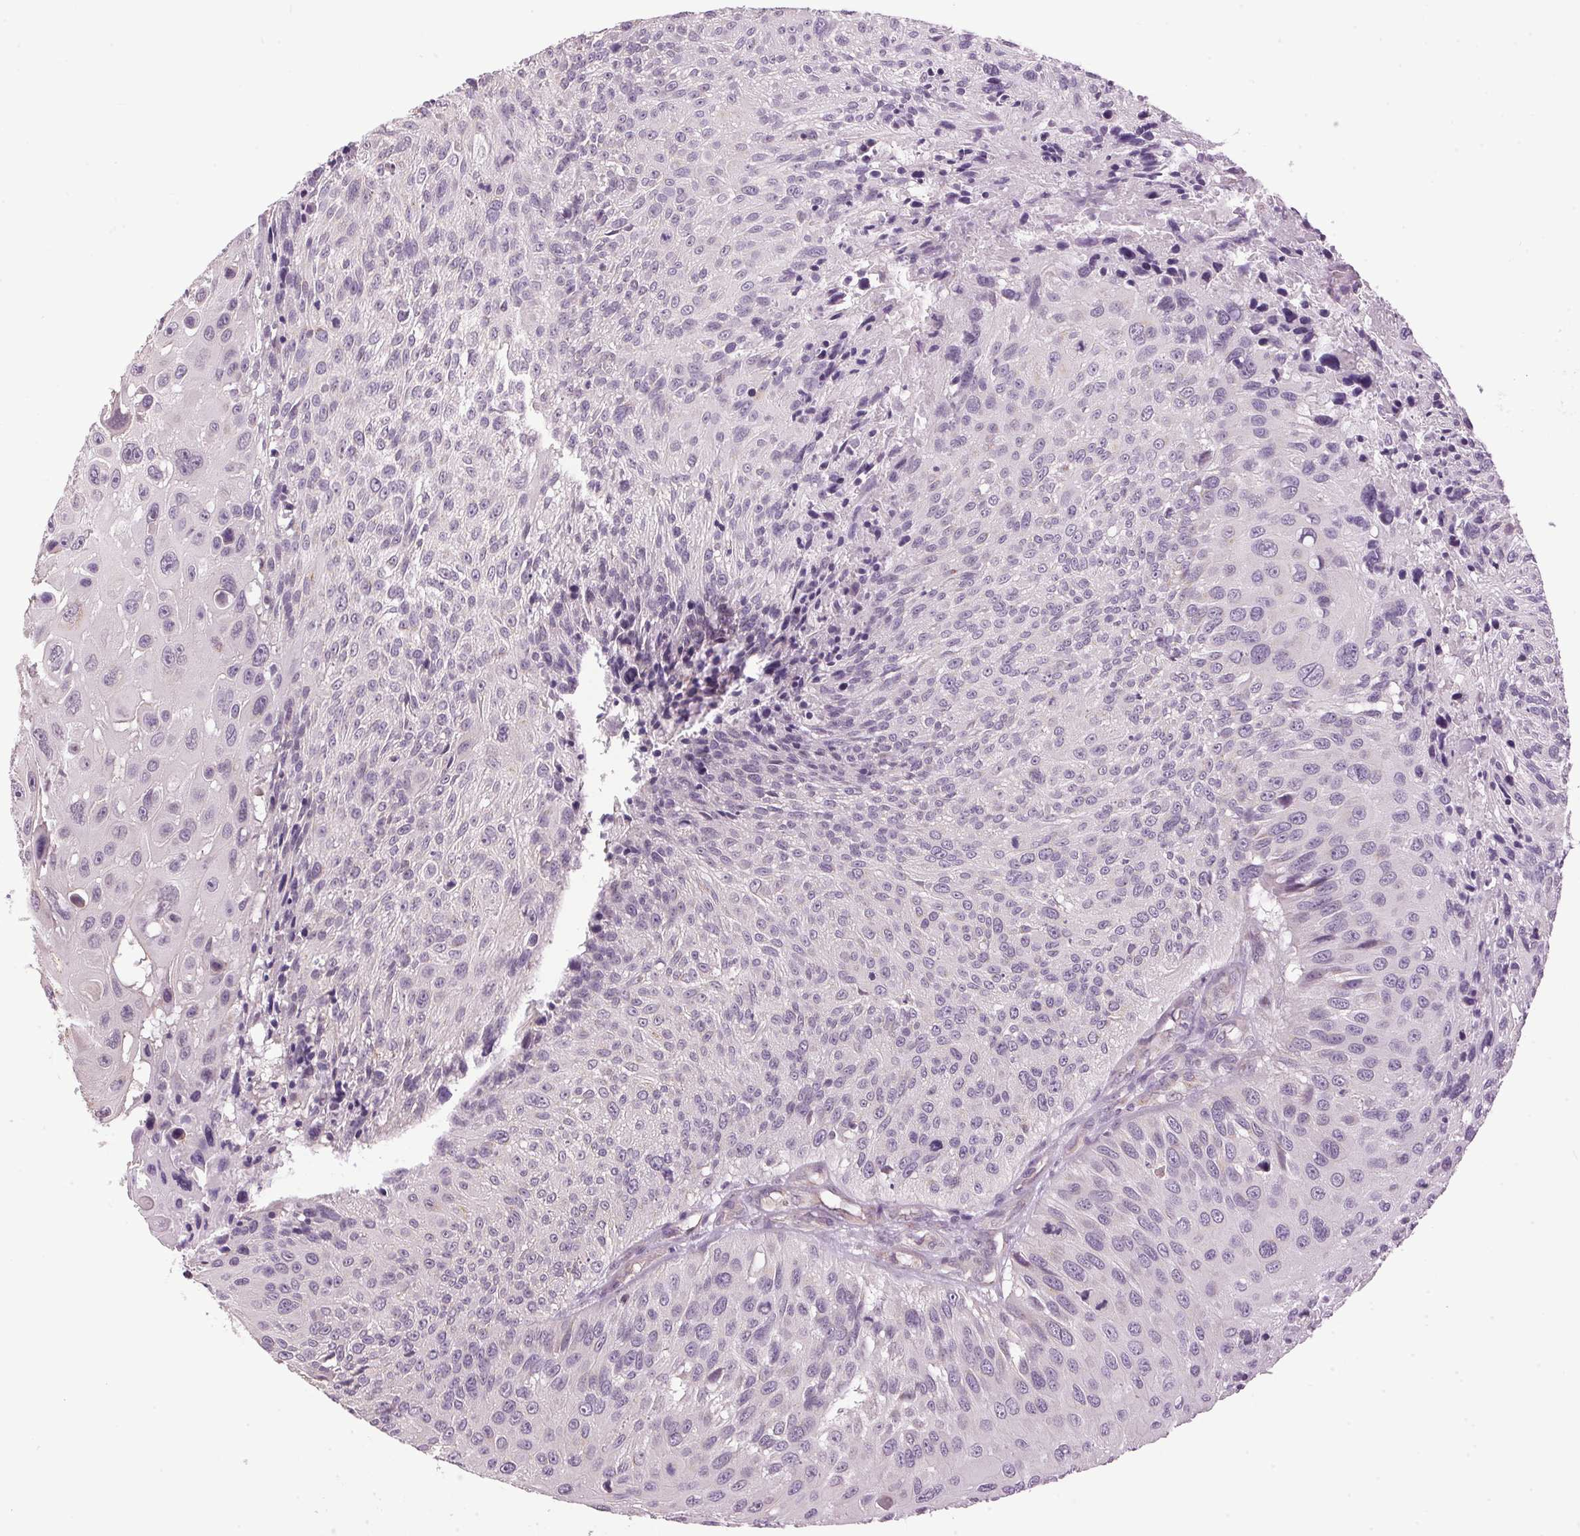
{"staining": {"intensity": "negative", "quantity": "none", "location": "none"}, "tissue": "urothelial cancer", "cell_type": "Tumor cells", "image_type": "cancer", "snomed": [{"axis": "morphology", "description": "Urothelial carcinoma, NOS"}, {"axis": "topography", "description": "Urinary bladder"}], "caption": "Tumor cells are negative for brown protein staining in transitional cell carcinoma.", "gene": "GOLPH3", "patient": {"sex": "male", "age": 55}}